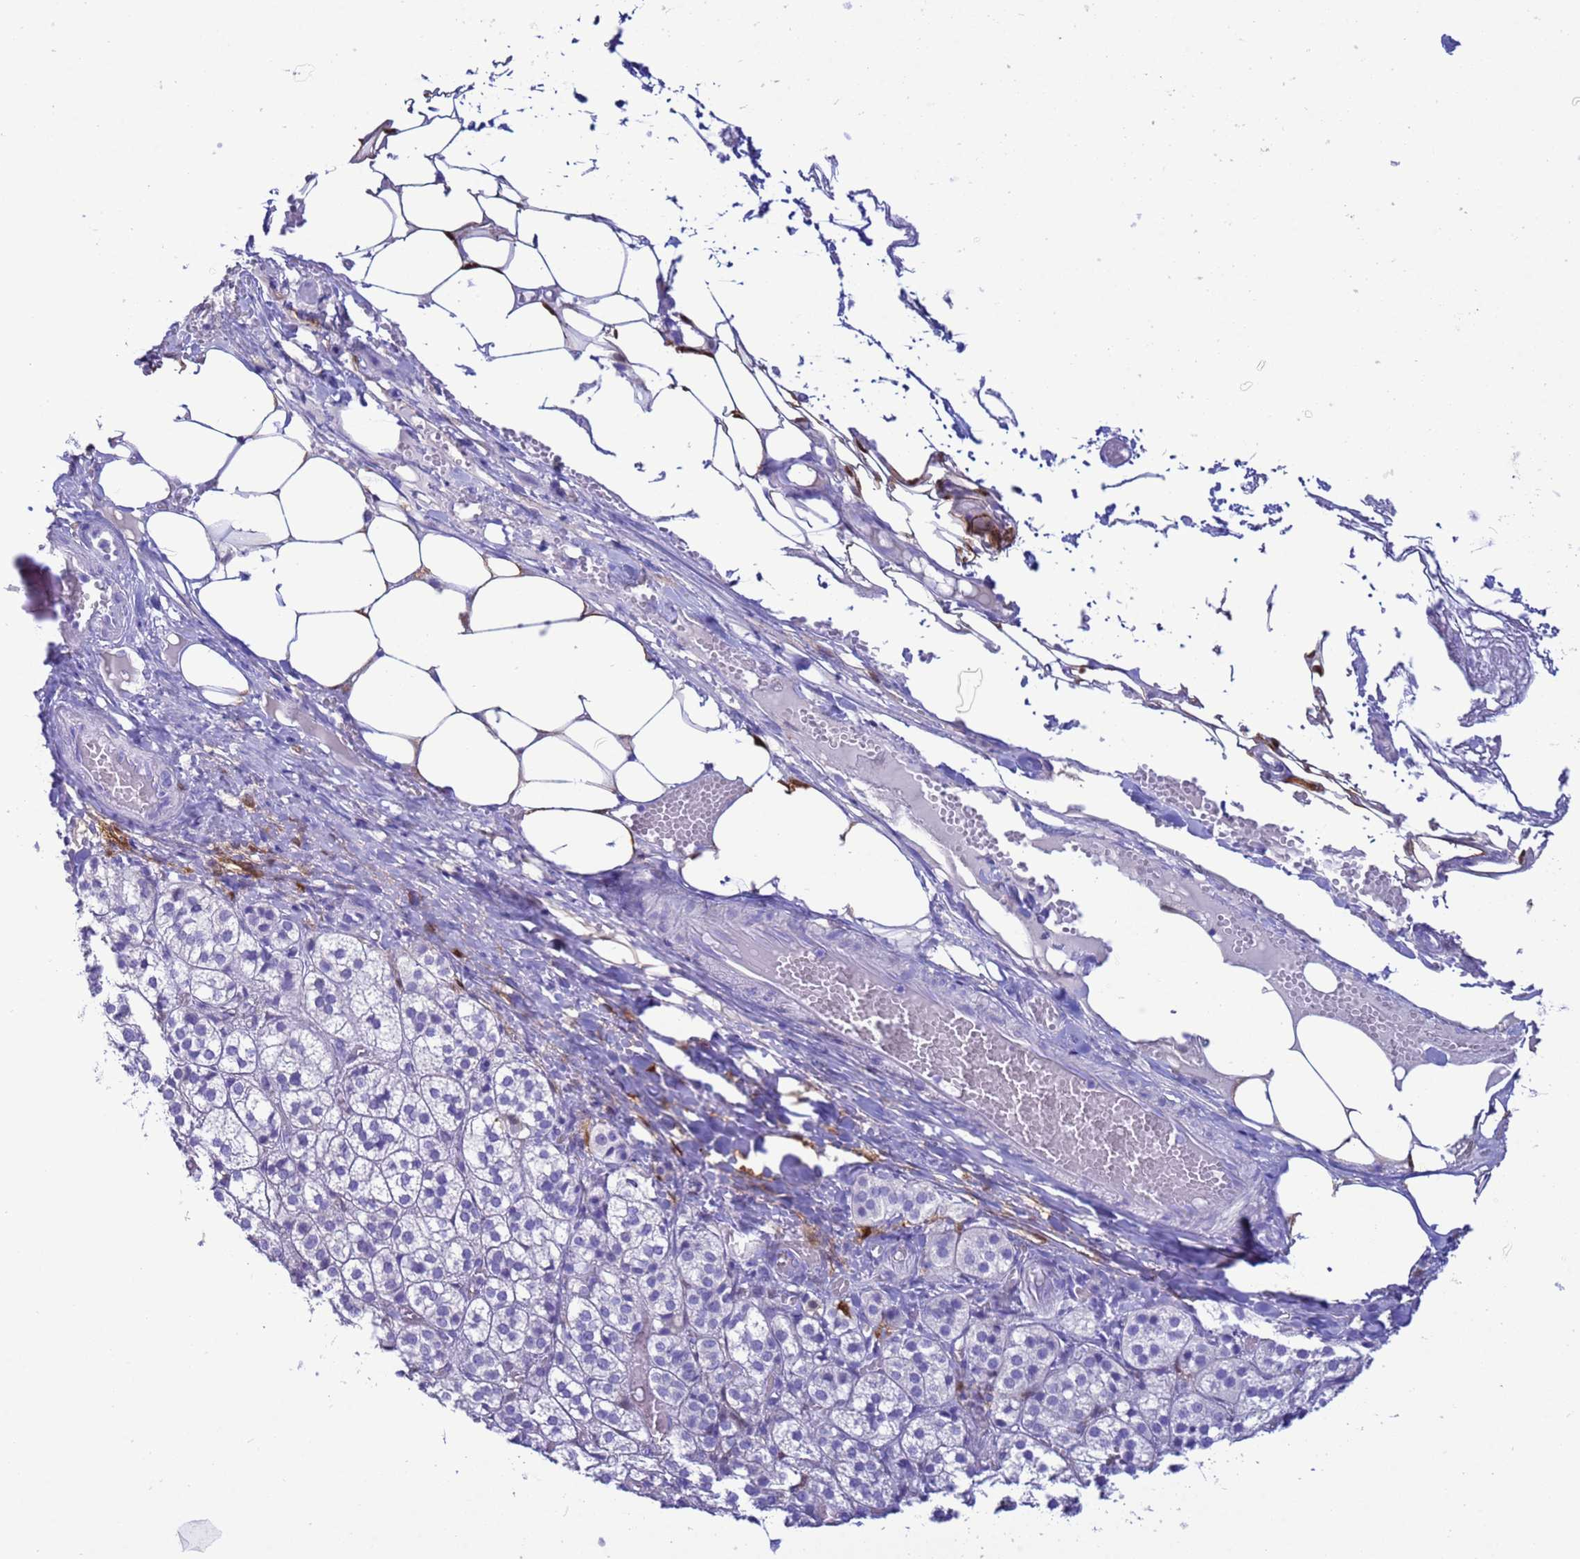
{"staining": {"intensity": "negative", "quantity": "none", "location": "none"}, "tissue": "adrenal gland", "cell_type": "Glandular cells", "image_type": "normal", "snomed": [{"axis": "morphology", "description": "Normal tissue, NOS"}, {"axis": "topography", "description": "Adrenal gland"}], "caption": "Normal adrenal gland was stained to show a protein in brown. There is no significant staining in glandular cells.", "gene": "AKR1C2", "patient": {"sex": "female", "age": 61}}